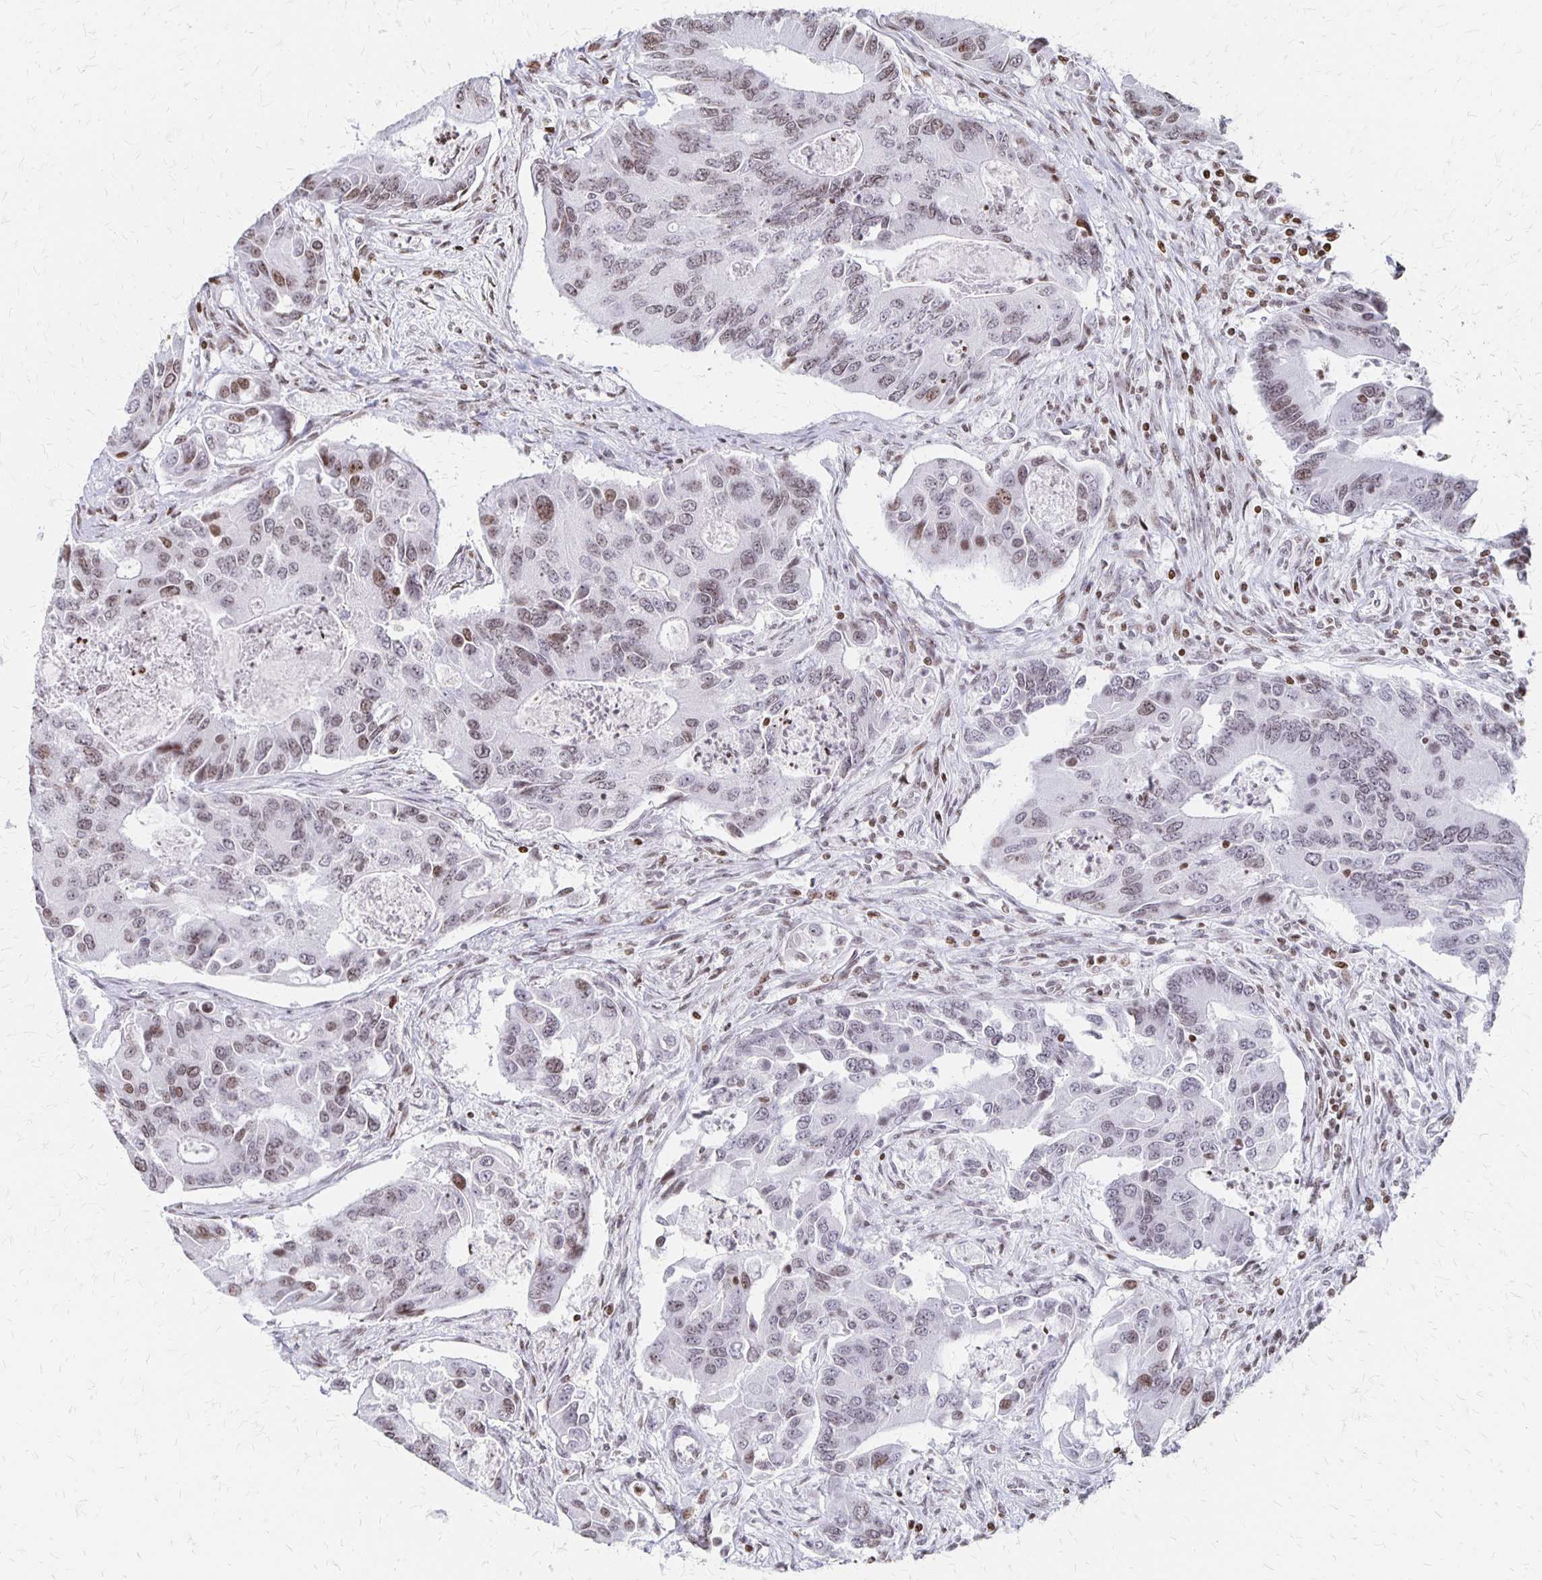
{"staining": {"intensity": "weak", "quantity": "25%-75%", "location": "nuclear"}, "tissue": "colorectal cancer", "cell_type": "Tumor cells", "image_type": "cancer", "snomed": [{"axis": "morphology", "description": "Adenocarcinoma, NOS"}, {"axis": "topography", "description": "Colon"}], "caption": "Colorectal cancer (adenocarcinoma) was stained to show a protein in brown. There is low levels of weak nuclear positivity in approximately 25%-75% of tumor cells.", "gene": "ZNF280C", "patient": {"sex": "female", "age": 67}}